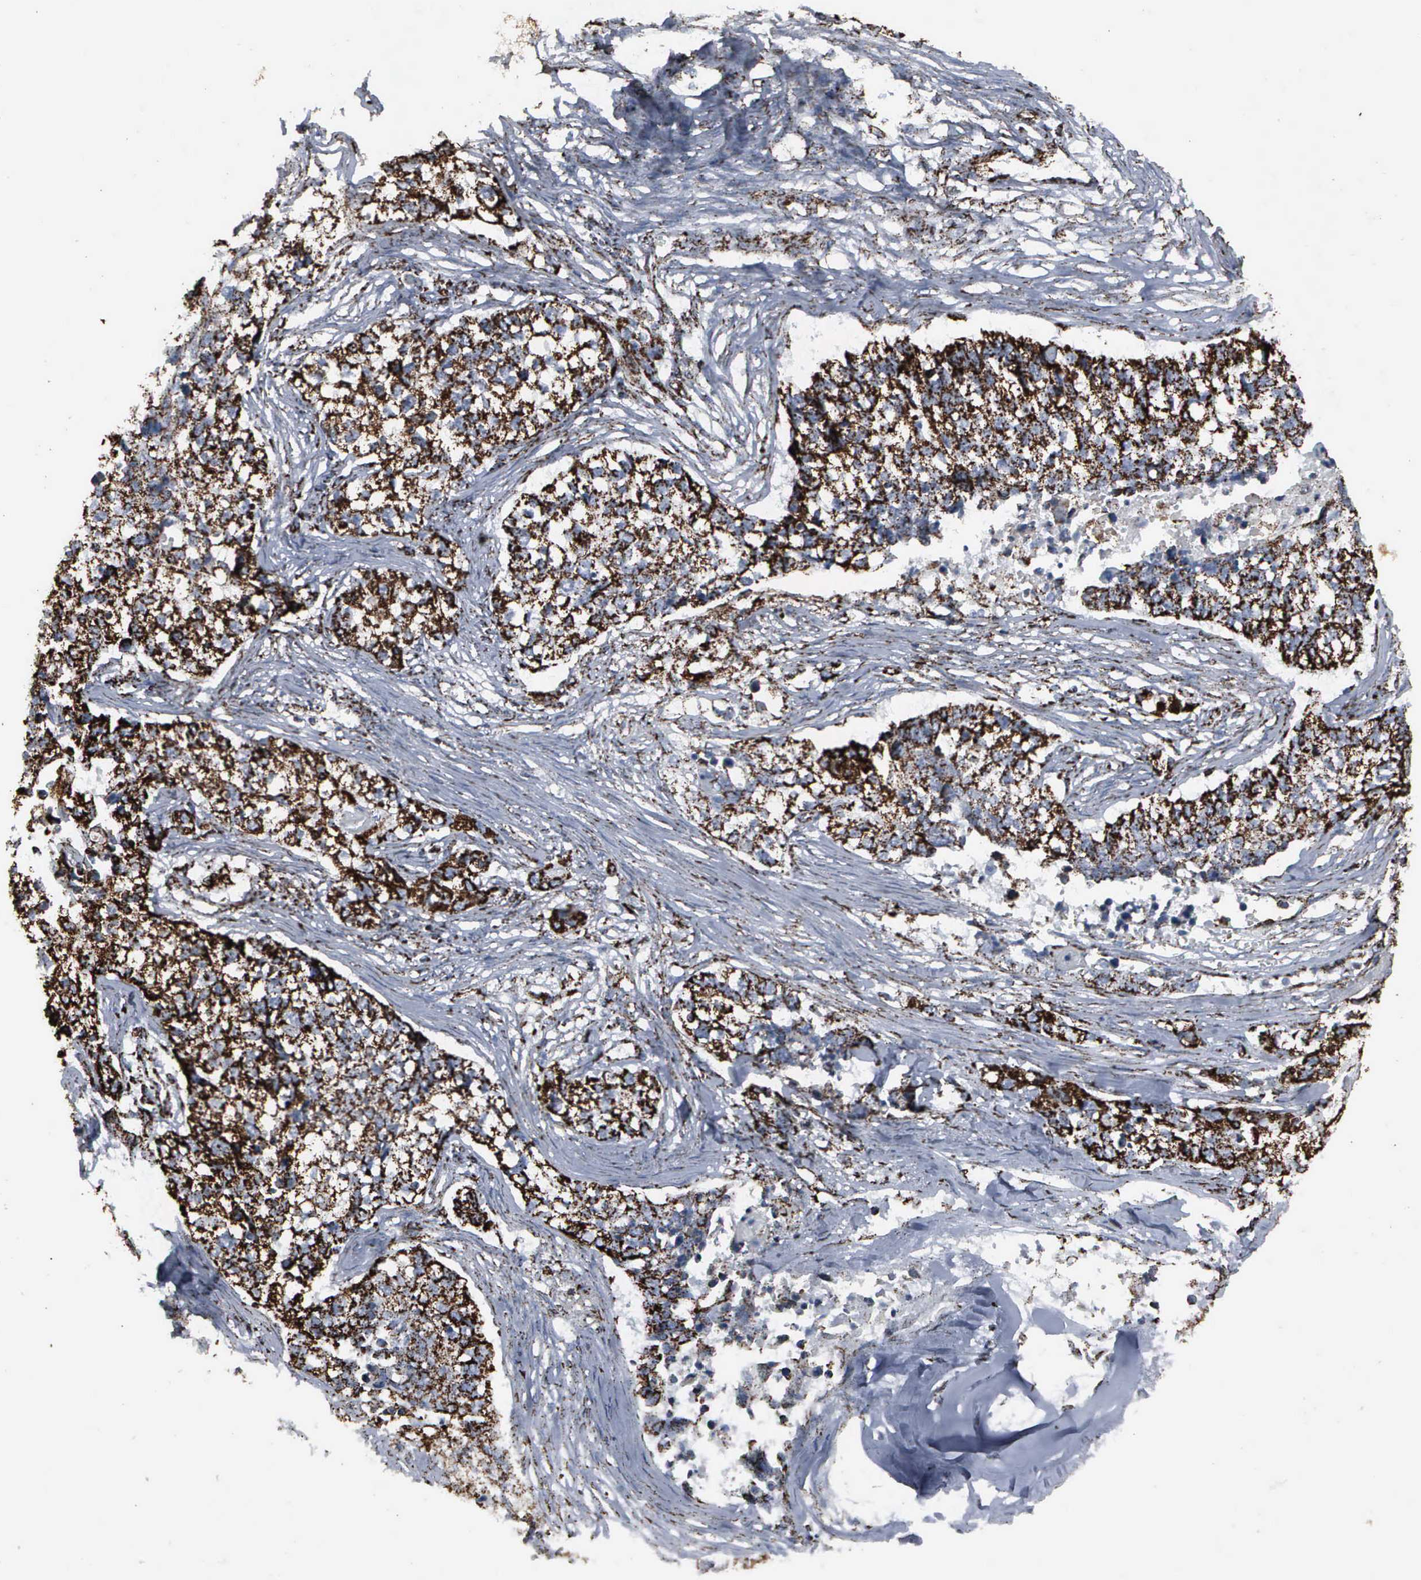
{"staining": {"intensity": "strong", "quantity": ">75%", "location": "cytoplasmic/membranous"}, "tissue": "lung cancer", "cell_type": "Tumor cells", "image_type": "cancer", "snomed": [{"axis": "morphology", "description": "Squamous cell carcinoma, NOS"}, {"axis": "topography", "description": "Lymph node"}, {"axis": "topography", "description": "Lung"}], "caption": "Protein staining of lung squamous cell carcinoma tissue reveals strong cytoplasmic/membranous staining in about >75% of tumor cells.", "gene": "HSPA9", "patient": {"sex": "male", "age": 74}}